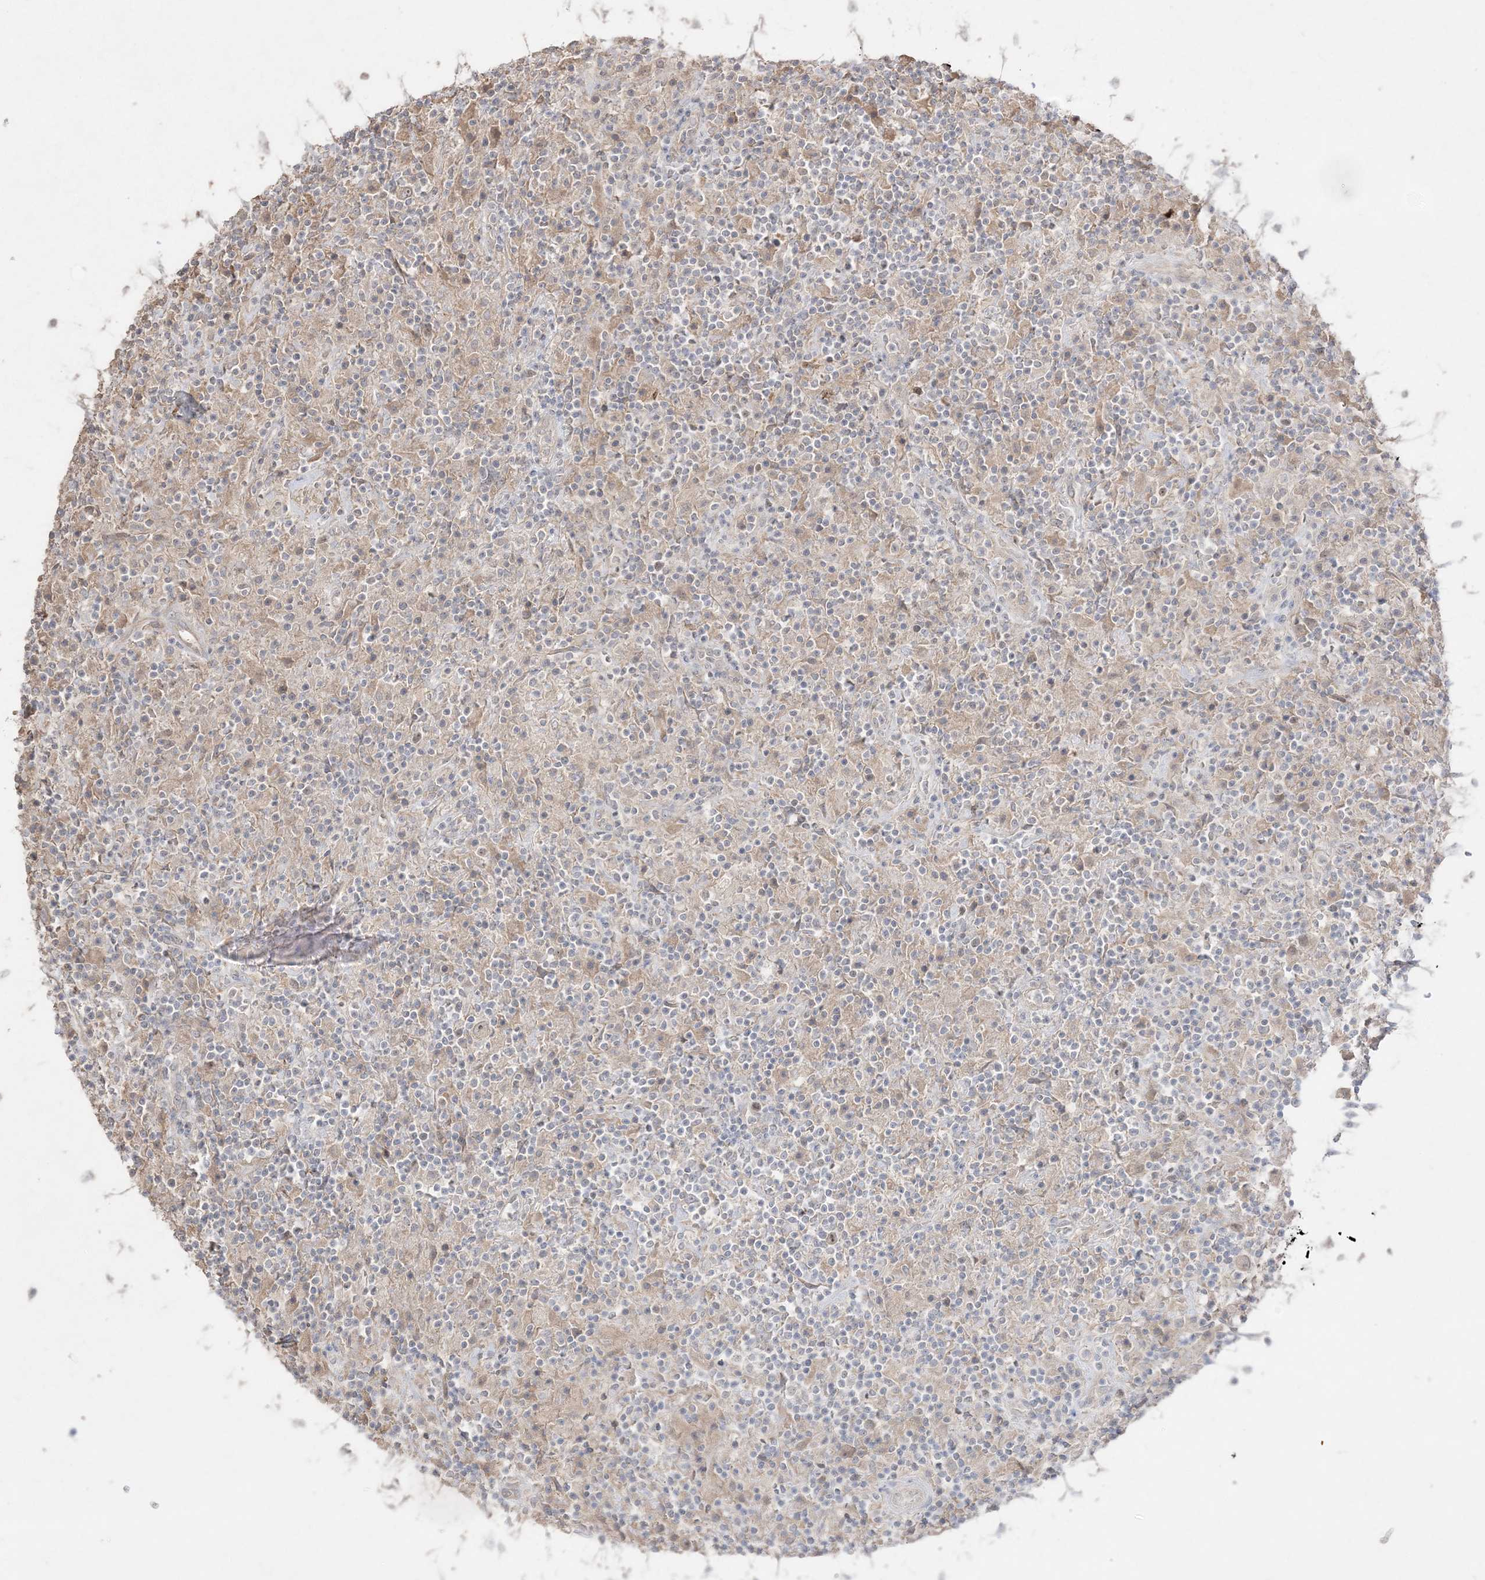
{"staining": {"intensity": "negative", "quantity": "none", "location": "none"}, "tissue": "lymphoma", "cell_type": "Tumor cells", "image_type": "cancer", "snomed": [{"axis": "morphology", "description": "Hodgkin's disease, NOS"}, {"axis": "topography", "description": "Lymph node"}], "caption": "Histopathology image shows no protein expression in tumor cells of Hodgkin's disease tissue.", "gene": "SH3BP4", "patient": {"sex": "male", "age": 70}}